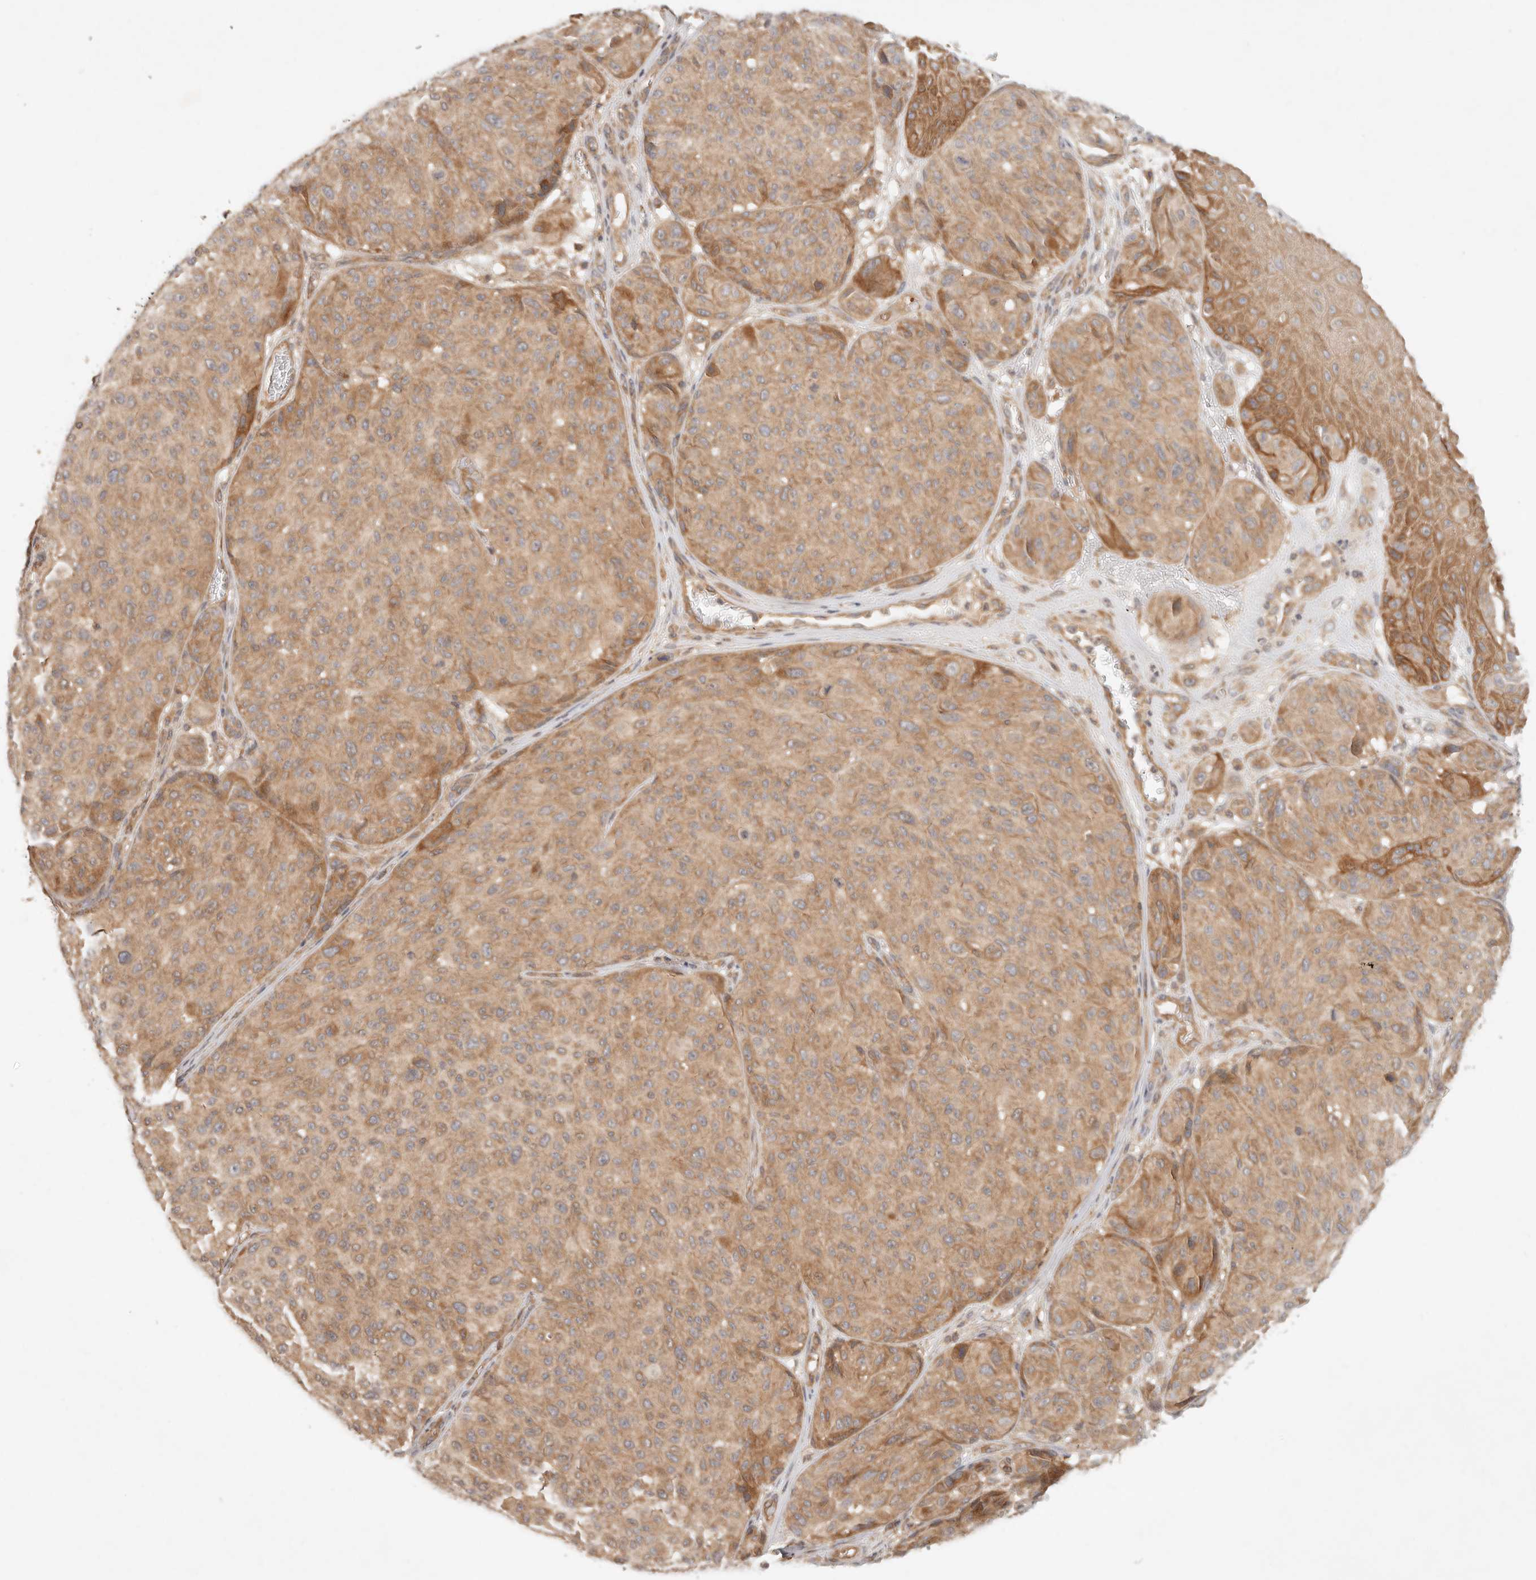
{"staining": {"intensity": "moderate", "quantity": ">75%", "location": "cytoplasmic/membranous"}, "tissue": "melanoma", "cell_type": "Tumor cells", "image_type": "cancer", "snomed": [{"axis": "morphology", "description": "Malignant melanoma, NOS"}, {"axis": "topography", "description": "Skin"}], "caption": "Human malignant melanoma stained with a brown dye demonstrates moderate cytoplasmic/membranous positive staining in approximately >75% of tumor cells.", "gene": "HECTD3", "patient": {"sex": "male", "age": 83}}